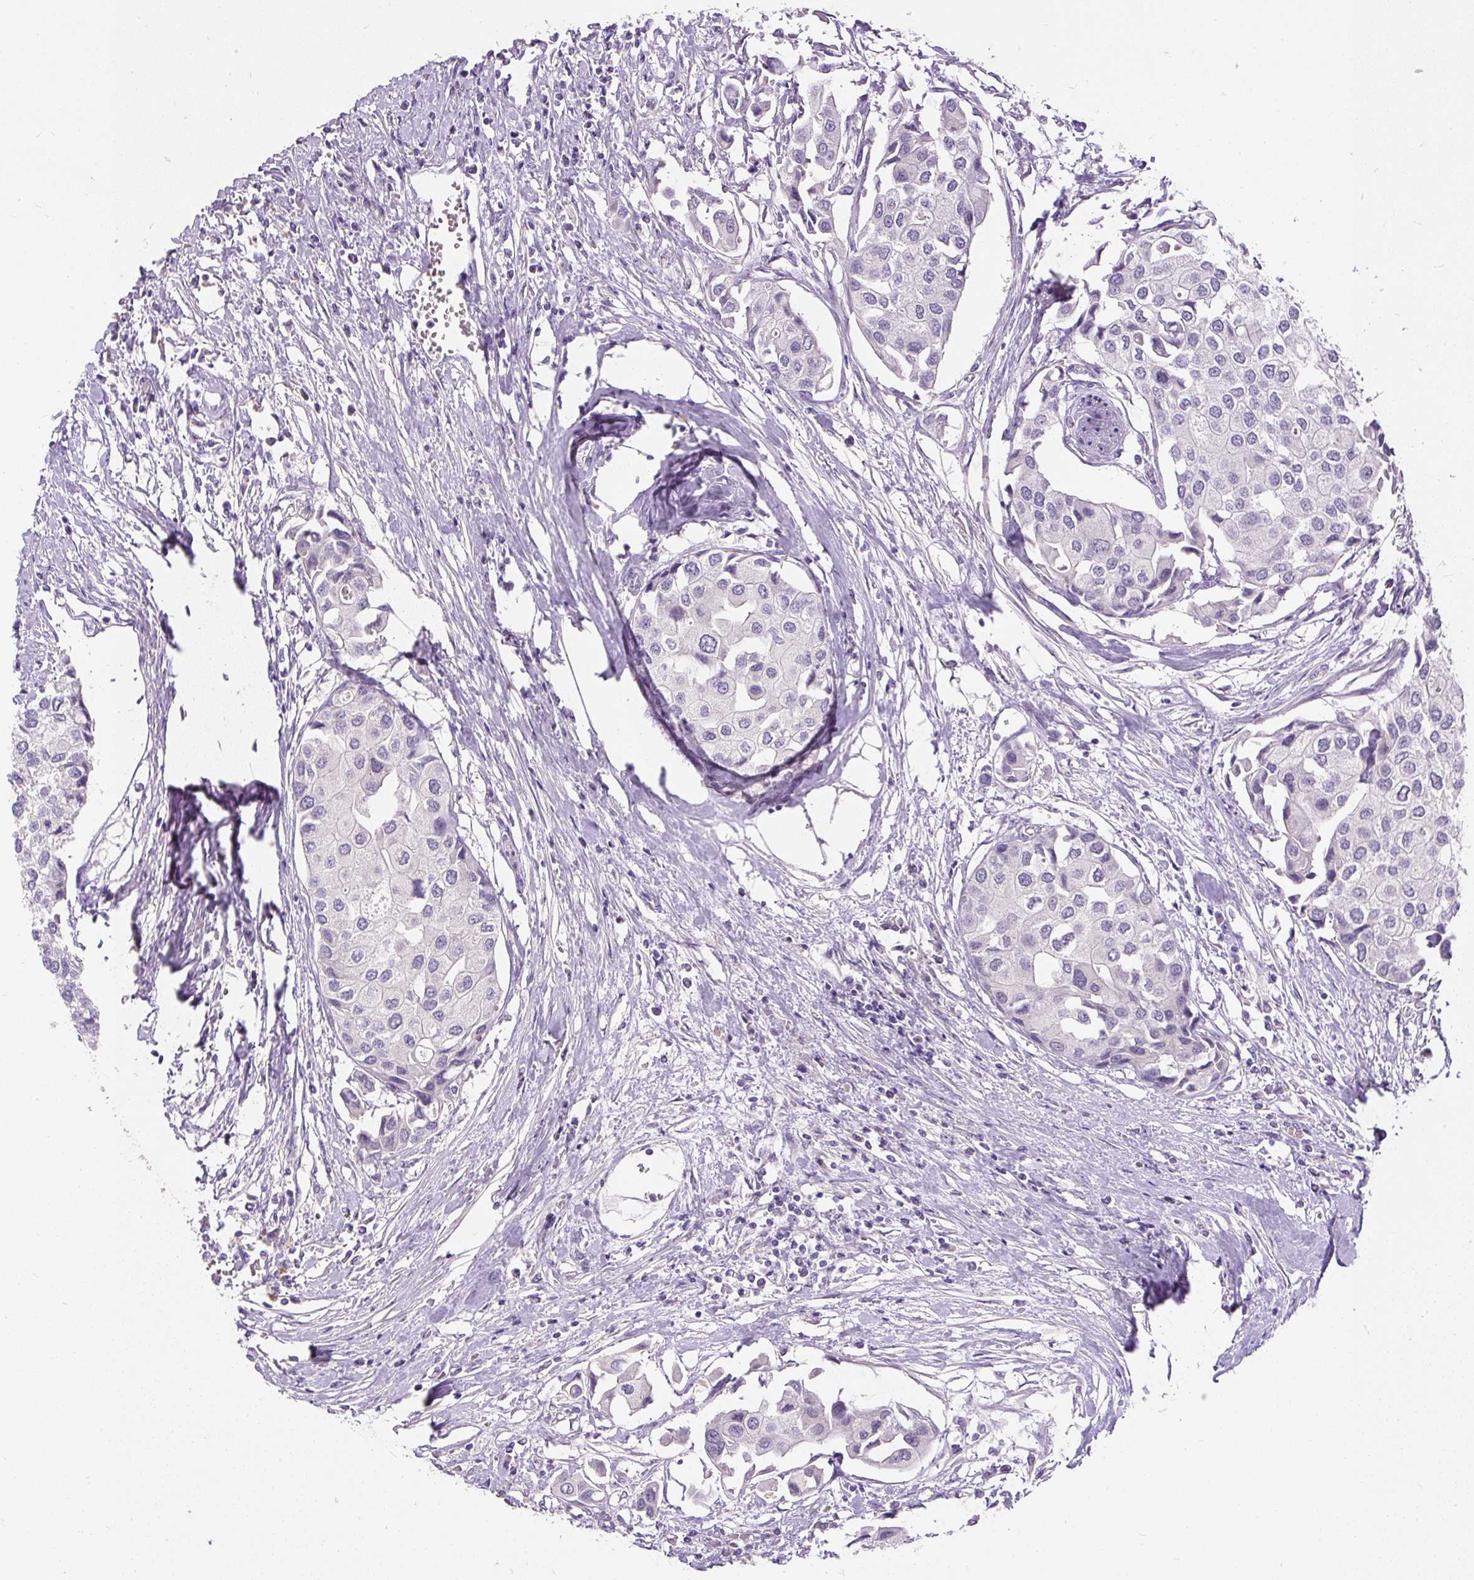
{"staining": {"intensity": "negative", "quantity": "none", "location": "none"}, "tissue": "urothelial cancer", "cell_type": "Tumor cells", "image_type": "cancer", "snomed": [{"axis": "morphology", "description": "Urothelial carcinoma, High grade"}, {"axis": "topography", "description": "Urinary bladder"}], "caption": "Urothelial cancer was stained to show a protein in brown. There is no significant positivity in tumor cells.", "gene": "KRTAP20-3", "patient": {"sex": "male", "age": 64}}